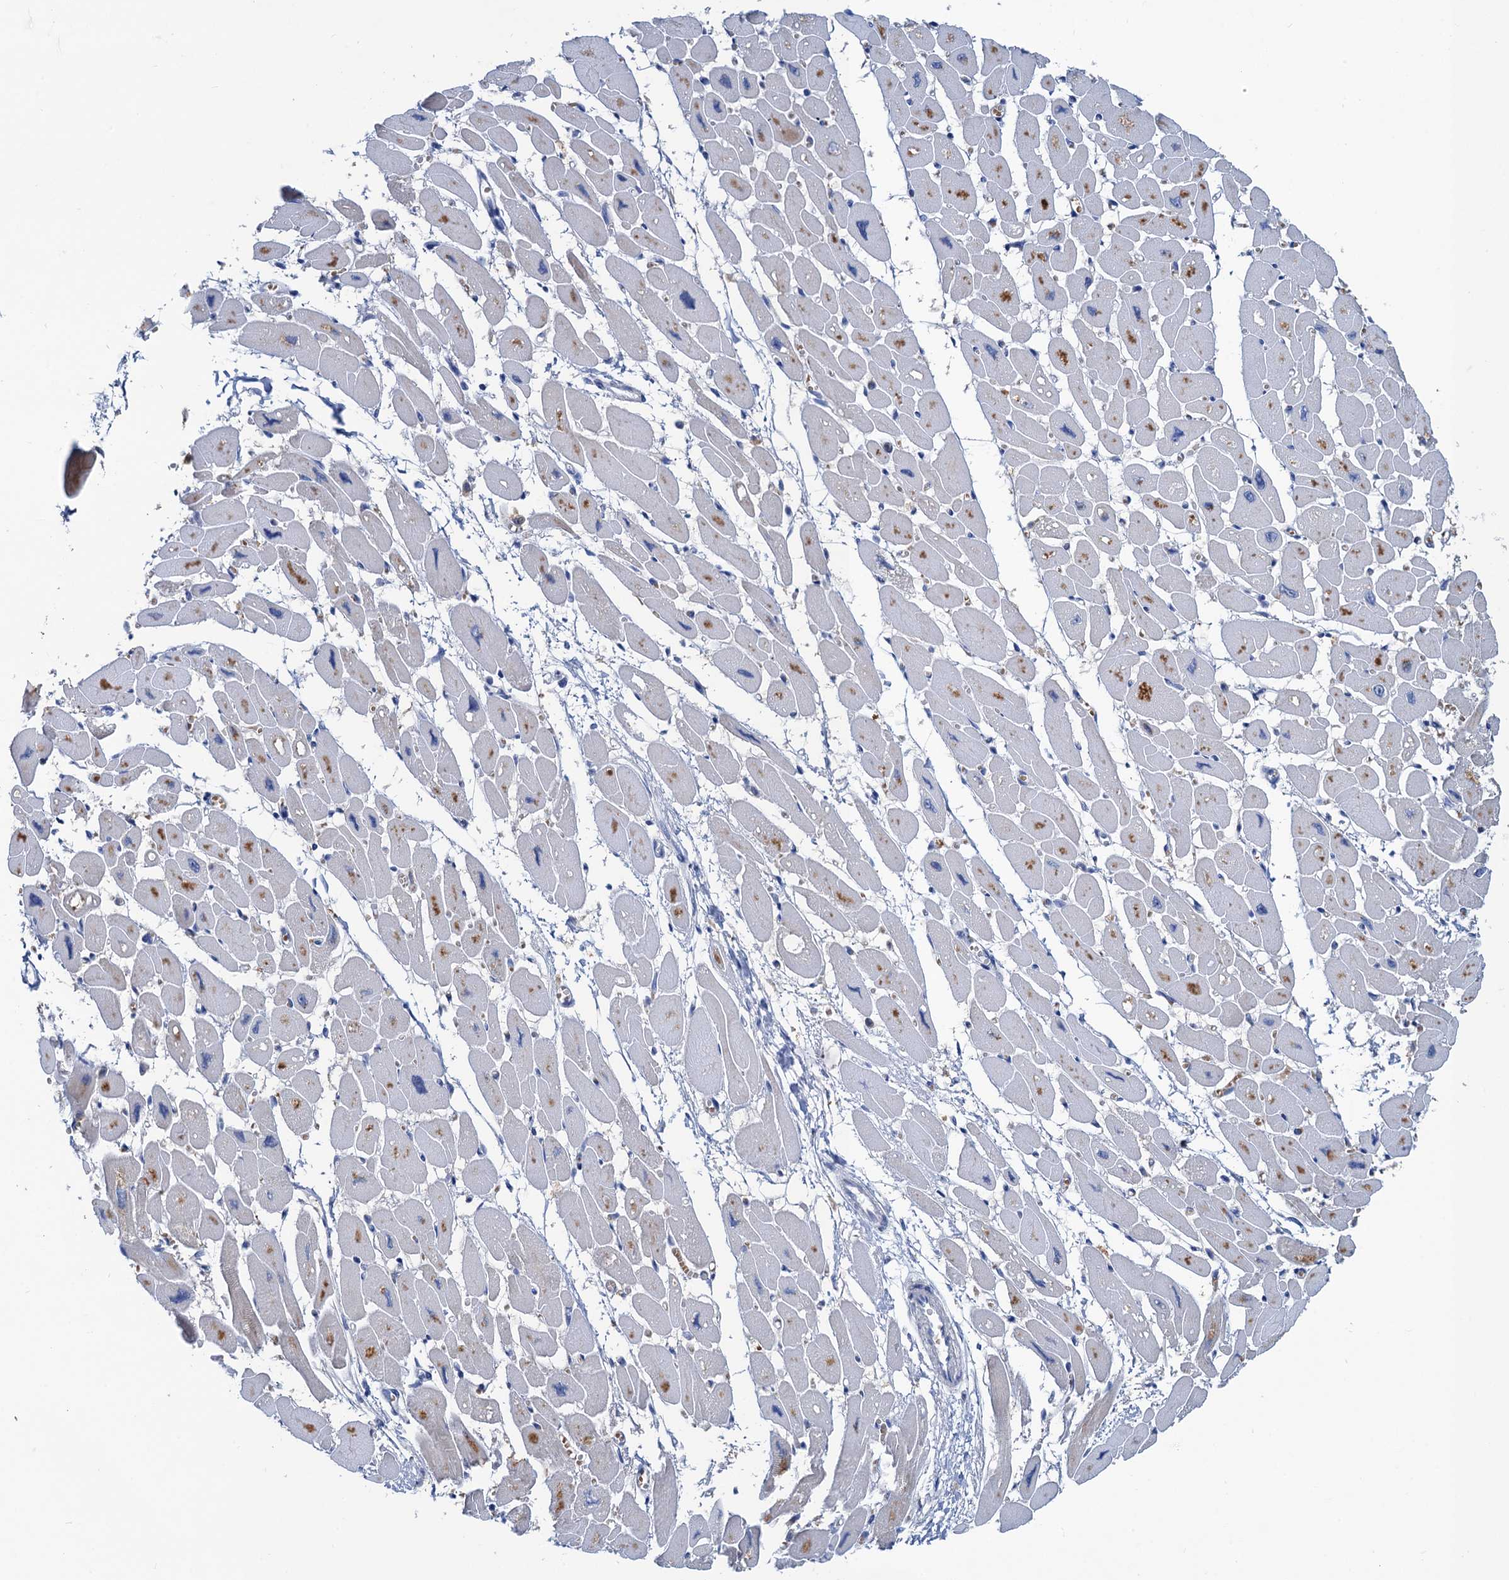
{"staining": {"intensity": "weak", "quantity": "<25%", "location": "cytoplasmic/membranous"}, "tissue": "heart muscle", "cell_type": "Cardiomyocytes", "image_type": "normal", "snomed": [{"axis": "morphology", "description": "Normal tissue, NOS"}, {"axis": "topography", "description": "Heart"}], "caption": "The IHC image has no significant staining in cardiomyocytes of heart muscle.", "gene": "FAH", "patient": {"sex": "female", "age": 54}}